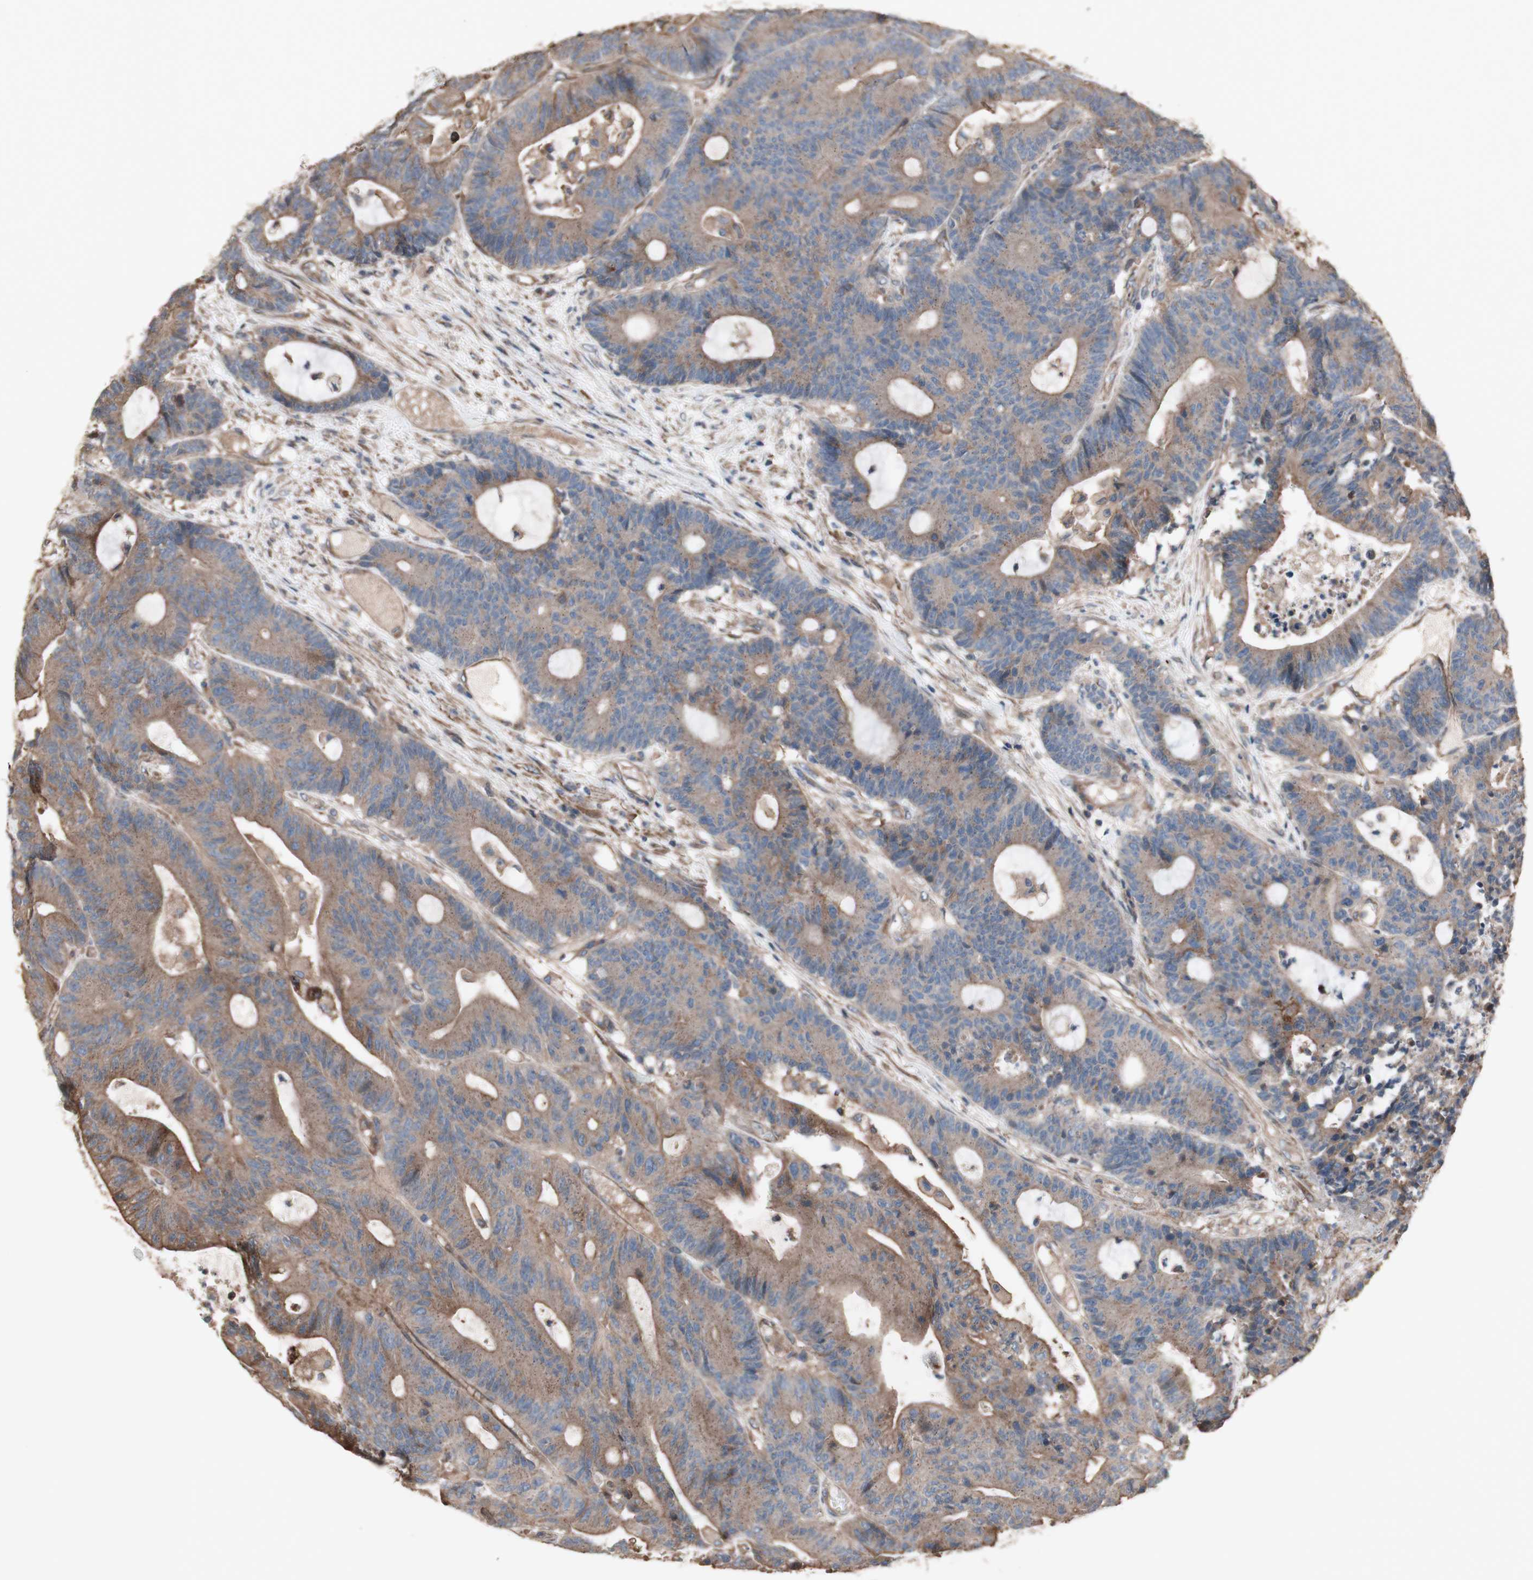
{"staining": {"intensity": "moderate", "quantity": ">75%", "location": "cytoplasmic/membranous"}, "tissue": "colorectal cancer", "cell_type": "Tumor cells", "image_type": "cancer", "snomed": [{"axis": "morphology", "description": "Adenocarcinoma, NOS"}, {"axis": "topography", "description": "Colon"}], "caption": "DAB (3,3'-diaminobenzidine) immunohistochemical staining of human colorectal adenocarcinoma displays moderate cytoplasmic/membranous protein expression in approximately >75% of tumor cells.", "gene": "COPB1", "patient": {"sex": "female", "age": 84}}